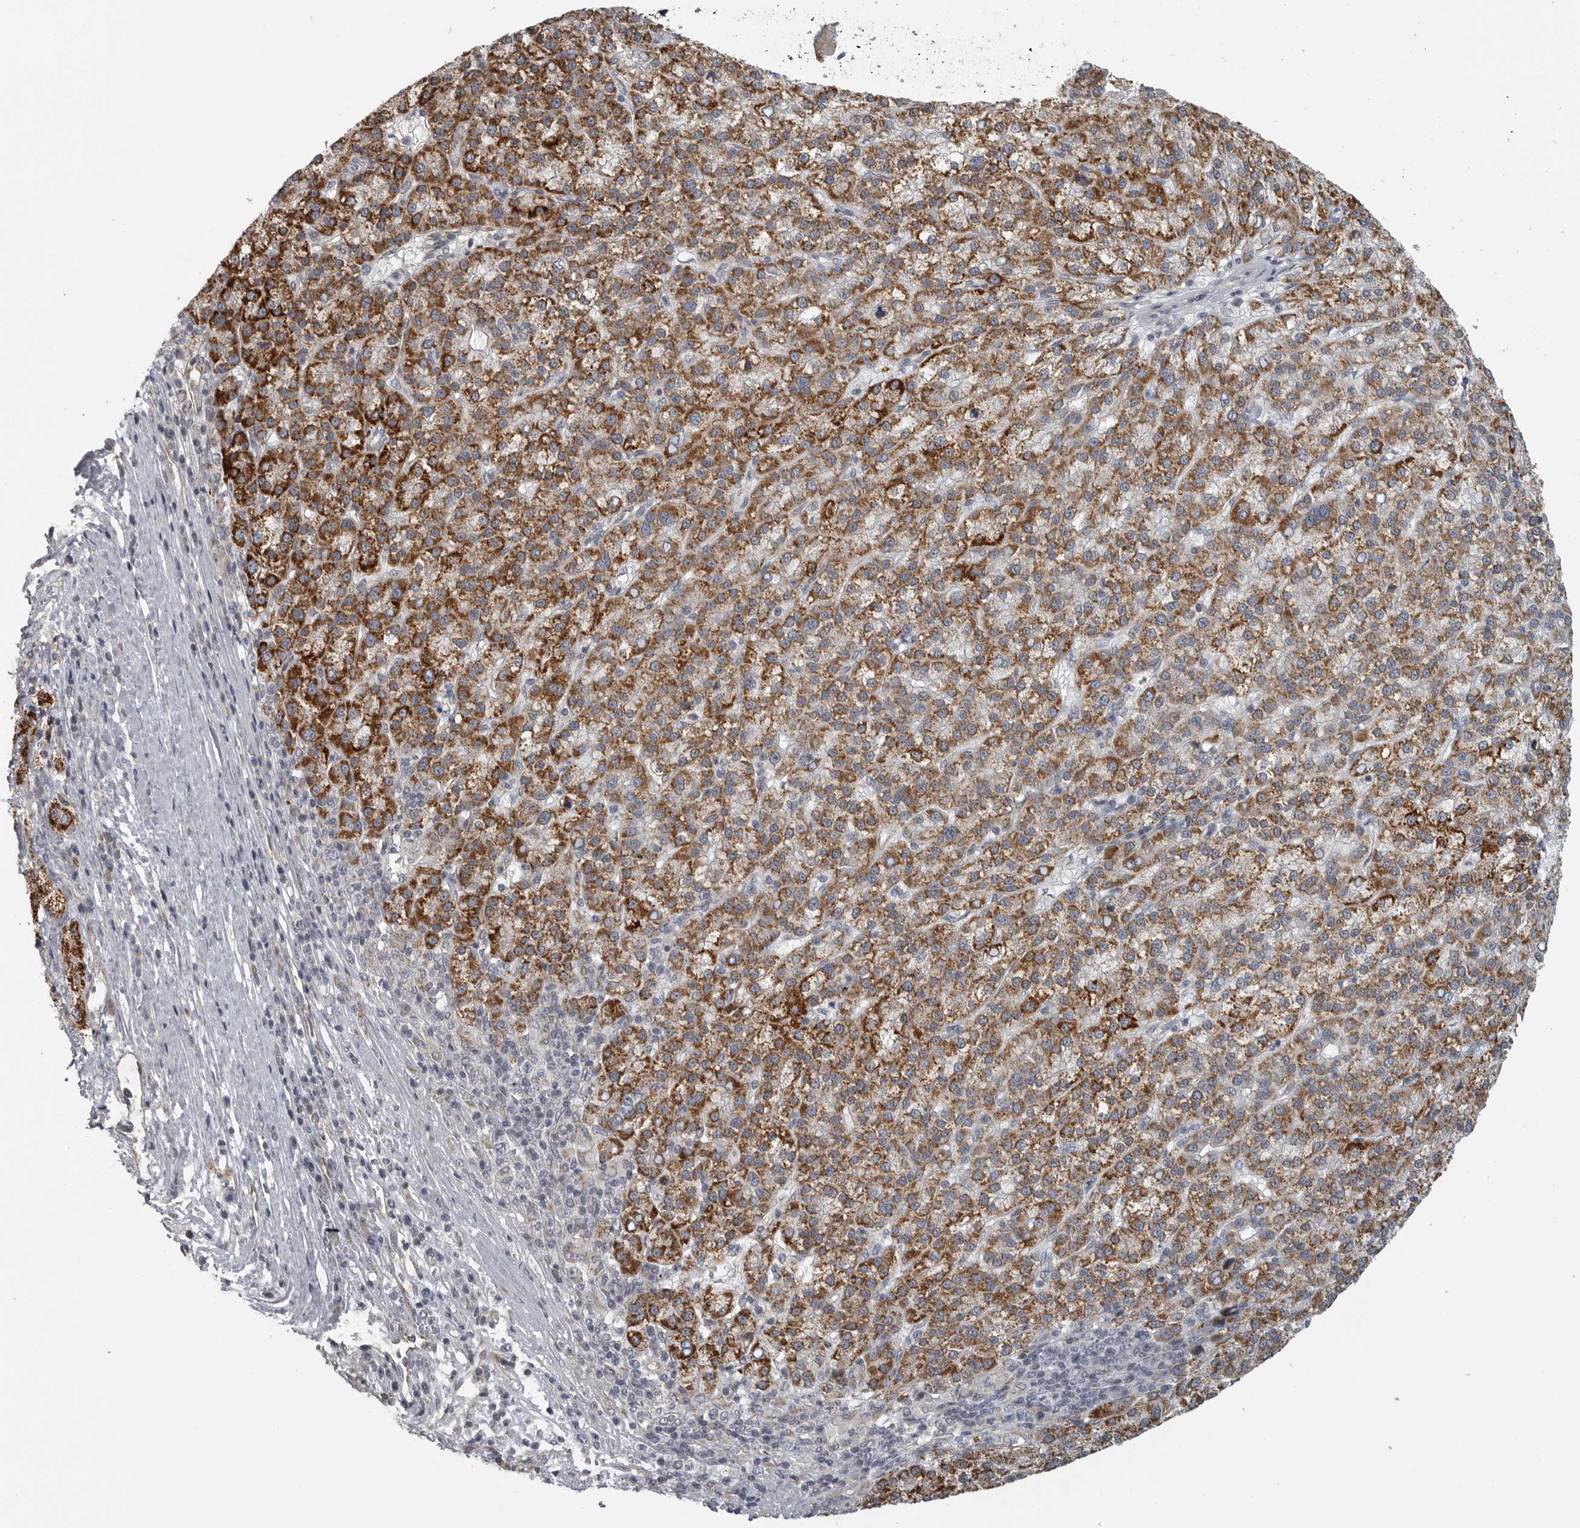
{"staining": {"intensity": "strong", "quantity": ">75%", "location": "cytoplasmic/membranous"}, "tissue": "liver cancer", "cell_type": "Tumor cells", "image_type": "cancer", "snomed": [{"axis": "morphology", "description": "Carcinoma, Hepatocellular, NOS"}, {"axis": "topography", "description": "Liver"}], "caption": "Hepatocellular carcinoma (liver) tissue displays strong cytoplasmic/membranous positivity in approximately >75% of tumor cells", "gene": "RXFP3", "patient": {"sex": "female", "age": 58}}